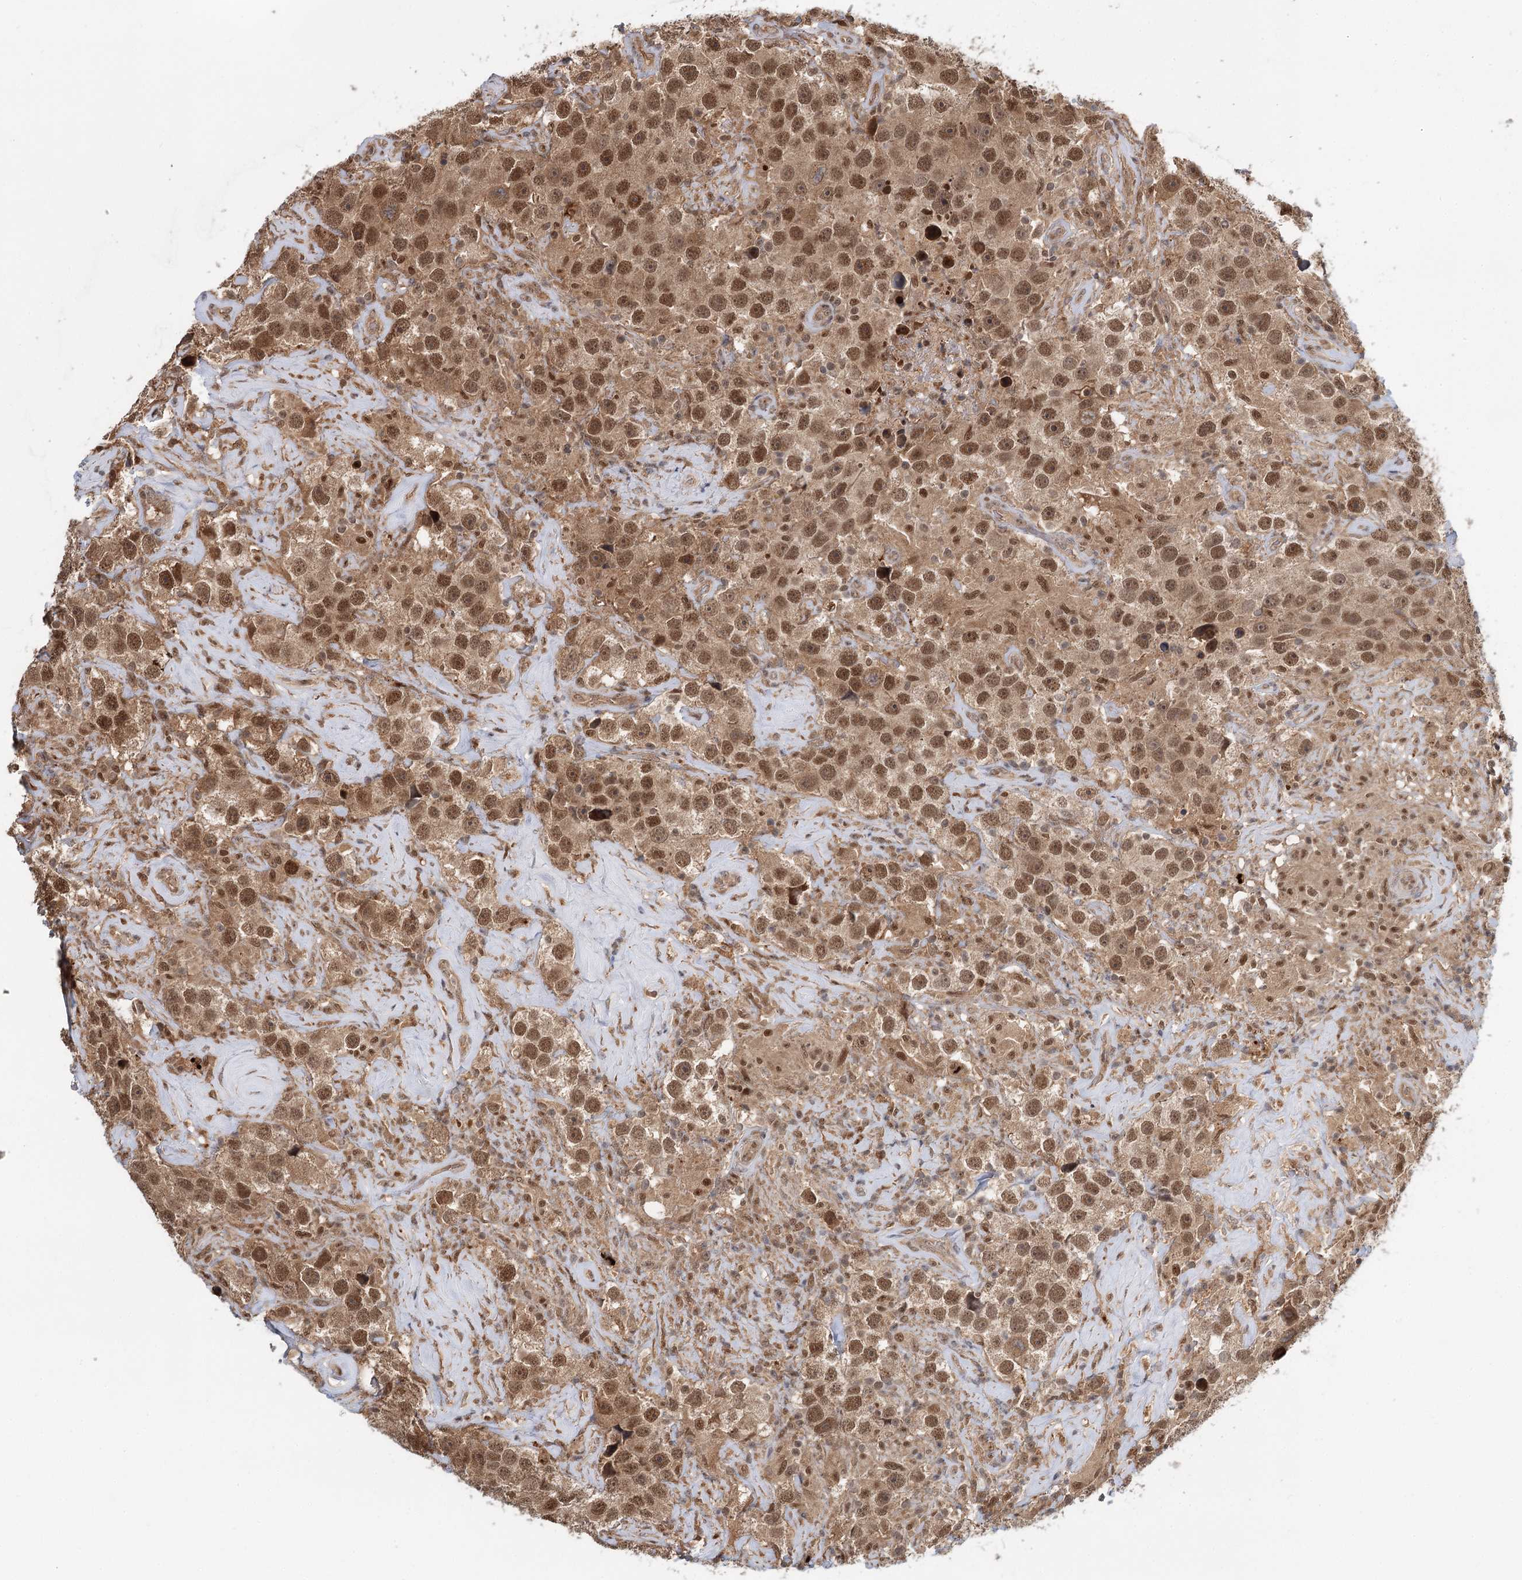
{"staining": {"intensity": "moderate", "quantity": ">75%", "location": "cytoplasmic/membranous,nuclear"}, "tissue": "testis cancer", "cell_type": "Tumor cells", "image_type": "cancer", "snomed": [{"axis": "morphology", "description": "Seminoma, NOS"}, {"axis": "topography", "description": "Testis"}], "caption": "A histopathology image showing moderate cytoplasmic/membranous and nuclear staining in about >75% of tumor cells in testis cancer, as visualized by brown immunohistochemical staining.", "gene": "N6AMT1", "patient": {"sex": "male", "age": 49}}